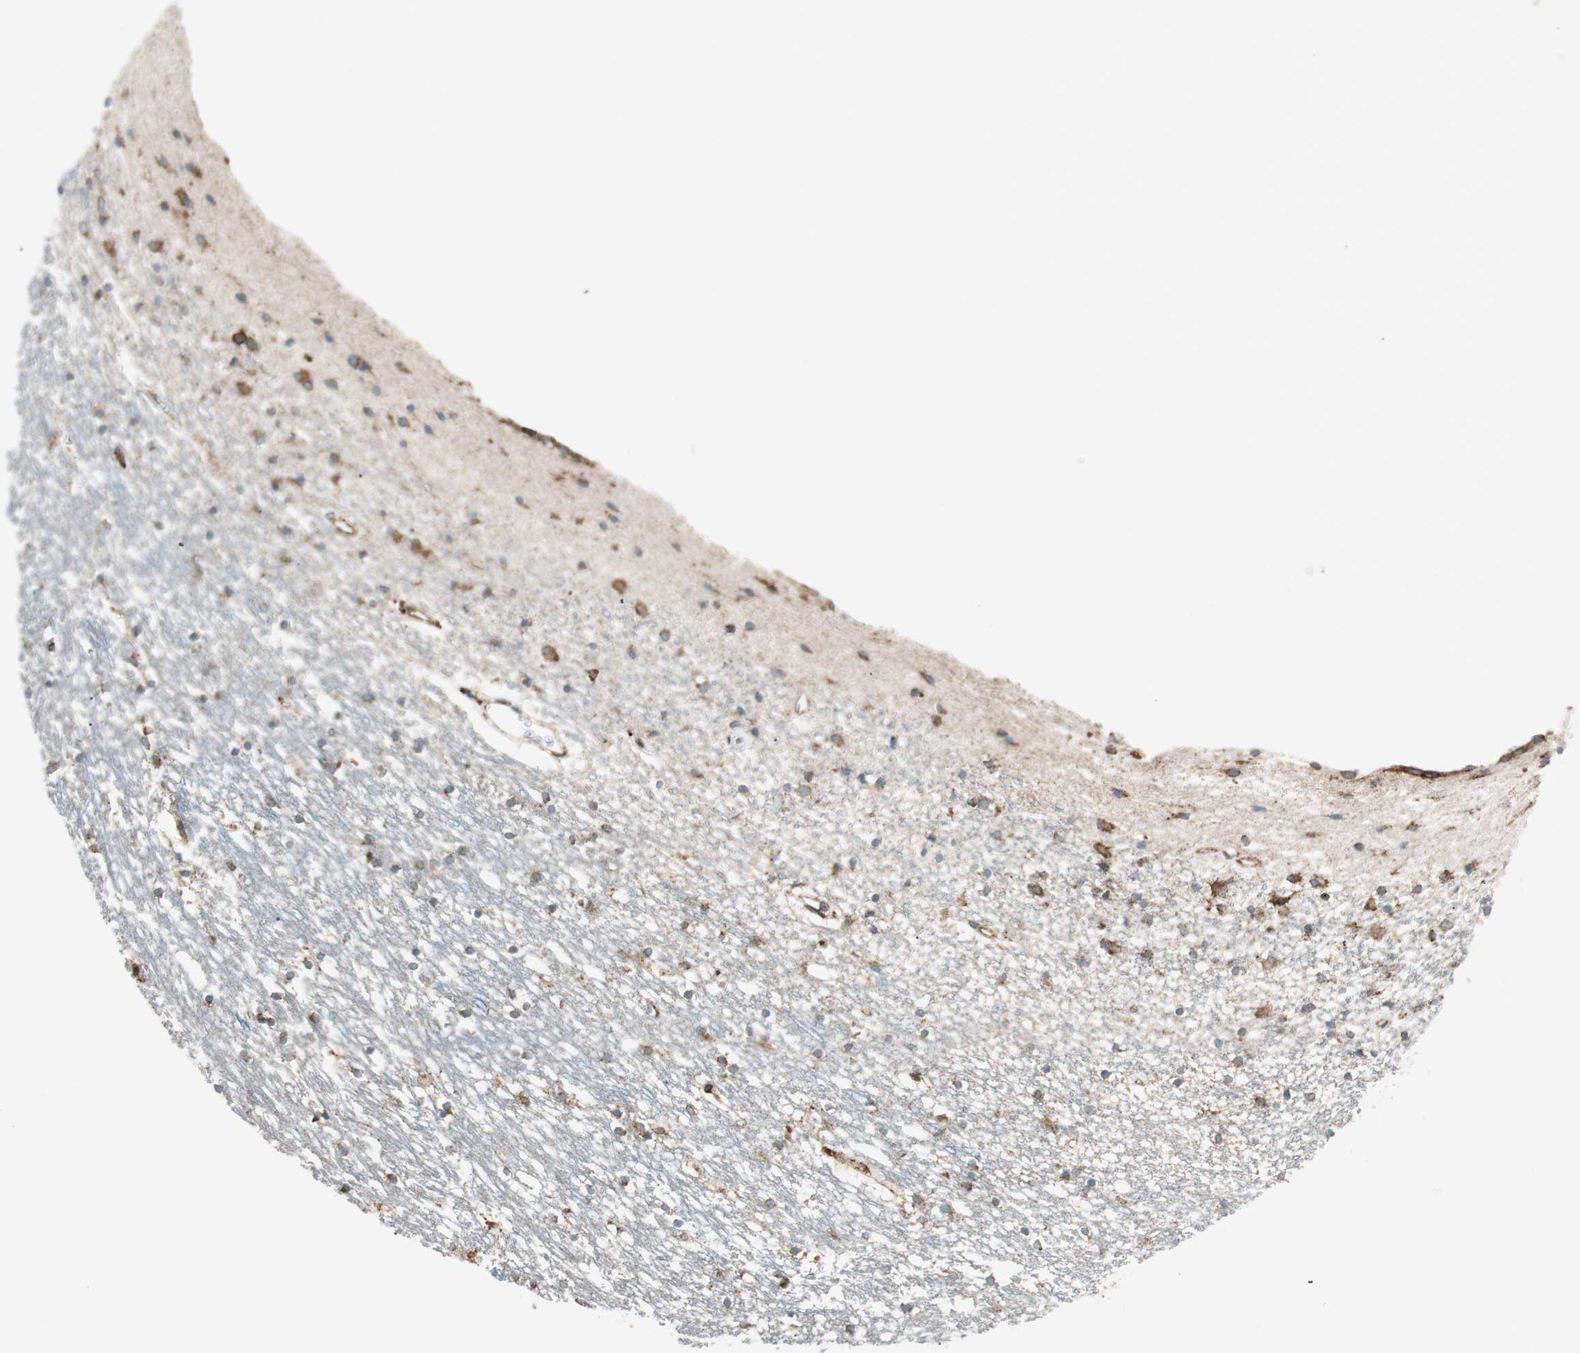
{"staining": {"intensity": "moderate", "quantity": "<25%", "location": "cytoplasmic/membranous"}, "tissue": "caudate", "cell_type": "Glial cells", "image_type": "normal", "snomed": [{"axis": "morphology", "description": "Normal tissue, NOS"}, {"axis": "topography", "description": "Lateral ventricle wall"}], "caption": "Immunohistochemistry (IHC) (DAB) staining of unremarkable caudate displays moderate cytoplasmic/membranous protein staining in approximately <25% of glial cells. The staining was performed using DAB, with brown indicating positive protein expression. Nuclei are stained blue with hematoxylin.", "gene": "PRKCSH", "patient": {"sex": "male", "age": 45}}